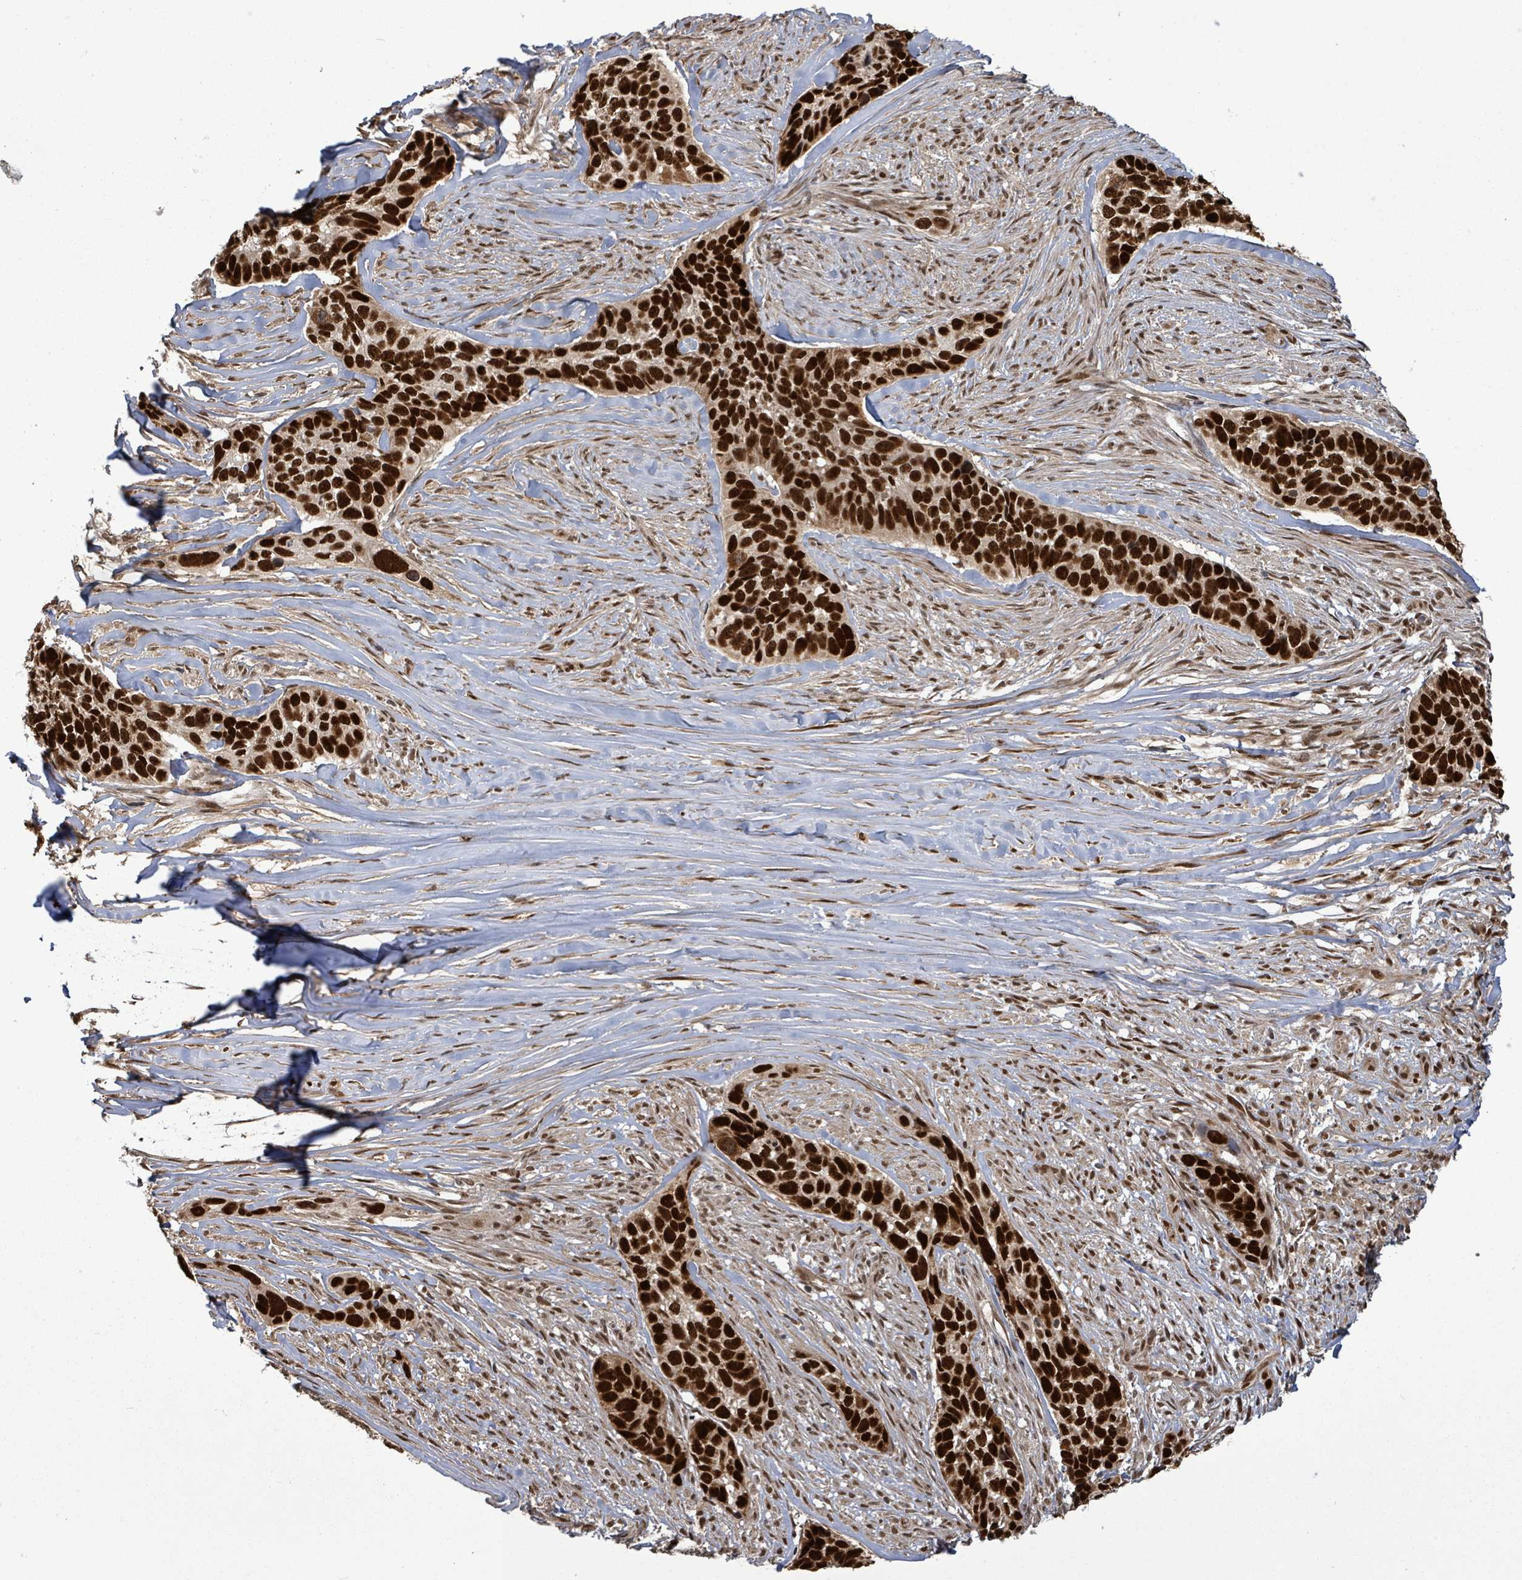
{"staining": {"intensity": "strong", "quantity": ">75%", "location": "nuclear"}, "tissue": "skin cancer", "cell_type": "Tumor cells", "image_type": "cancer", "snomed": [{"axis": "morphology", "description": "Basal cell carcinoma"}, {"axis": "topography", "description": "Skin"}], "caption": "IHC of human skin basal cell carcinoma reveals high levels of strong nuclear staining in about >75% of tumor cells.", "gene": "PATZ1", "patient": {"sex": "female", "age": 82}}